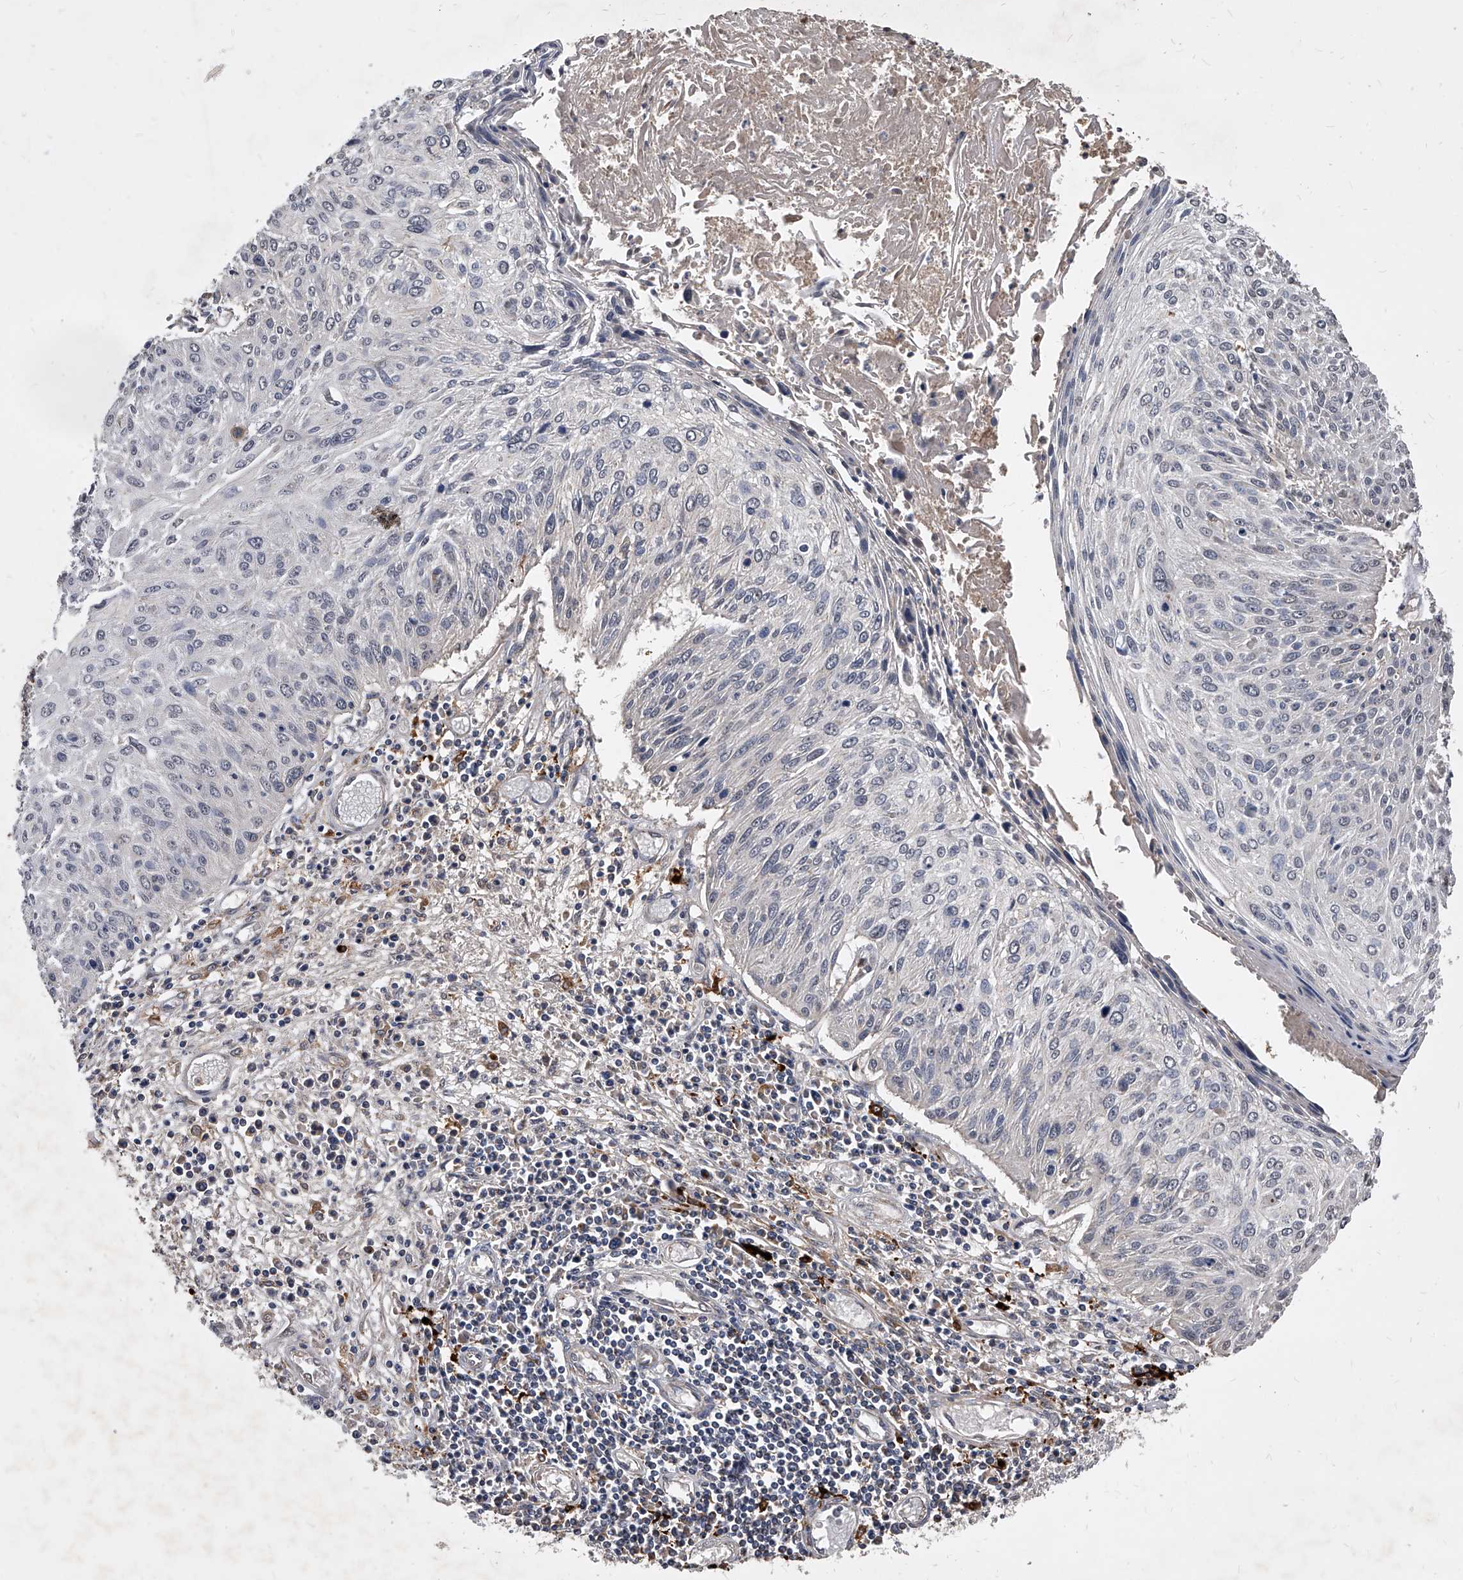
{"staining": {"intensity": "negative", "quantity": "none", "location": "none"}, "tissue": "cervical cancer", "cell_type": "Tumor cells", "image_type": "cancer", "snomed": [{"axis": "morphology", "description": "Squamous cell carcinoma, NOS"}, {"axis": "topography", "description": "Cervix"}], "caption": "Immunohistochemistry image of cervical cancer stained for a protein (brown), which demonstrates no expression in tumor cells. (DAB (3,3'-diaminobenzidine) immunohistochemistry, high magnification).", "gene": "SOBP", "patient": {"sex": "female", "age": 51}}